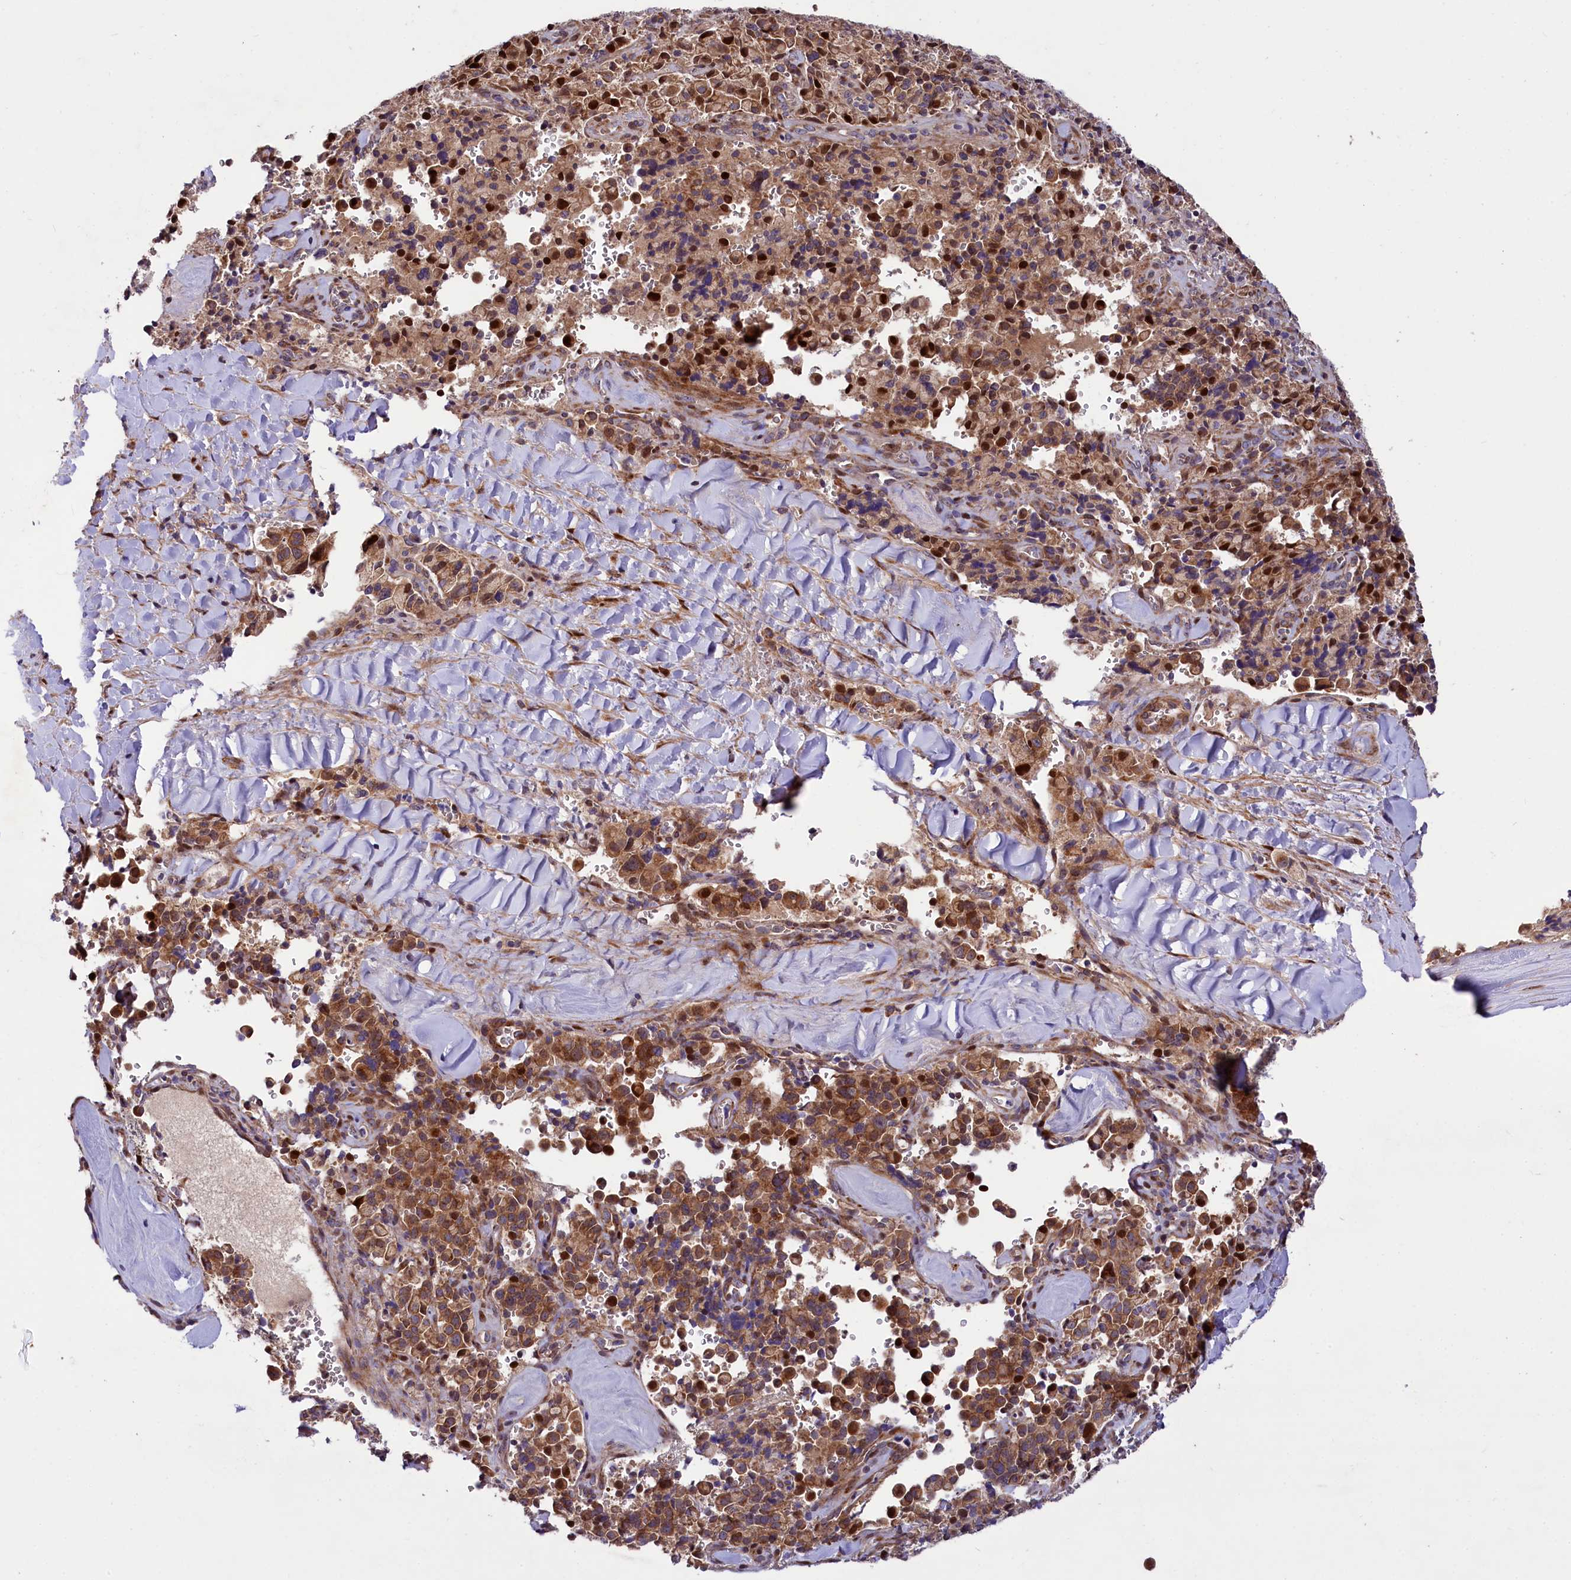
{"staining": {"intensity": "moderate", "quantity": ">75%", "location": "cytoplasmic/membranous,nuclear"}, "tissue": "pancreatic cancer", "cell_type": "Tumor cells", "image_type": "cancer", "snomed": [{"axis": "morphology", "description": "Adenocarcinoma, NOS"}, {"axis": "topography", "description": "Pancreas"}], "caption": "DAB immunohistochemical staining of pancreatic adenocarcinoma displays moderate cytoplasmic/membranous and nuclear protein positivity in approximately >75% of tumor cells. (DAB = brown stain, brightfield microscopy at high magnification).", "gene": "PDZRN3", "patient": {"sex": "male", "age": 65}}